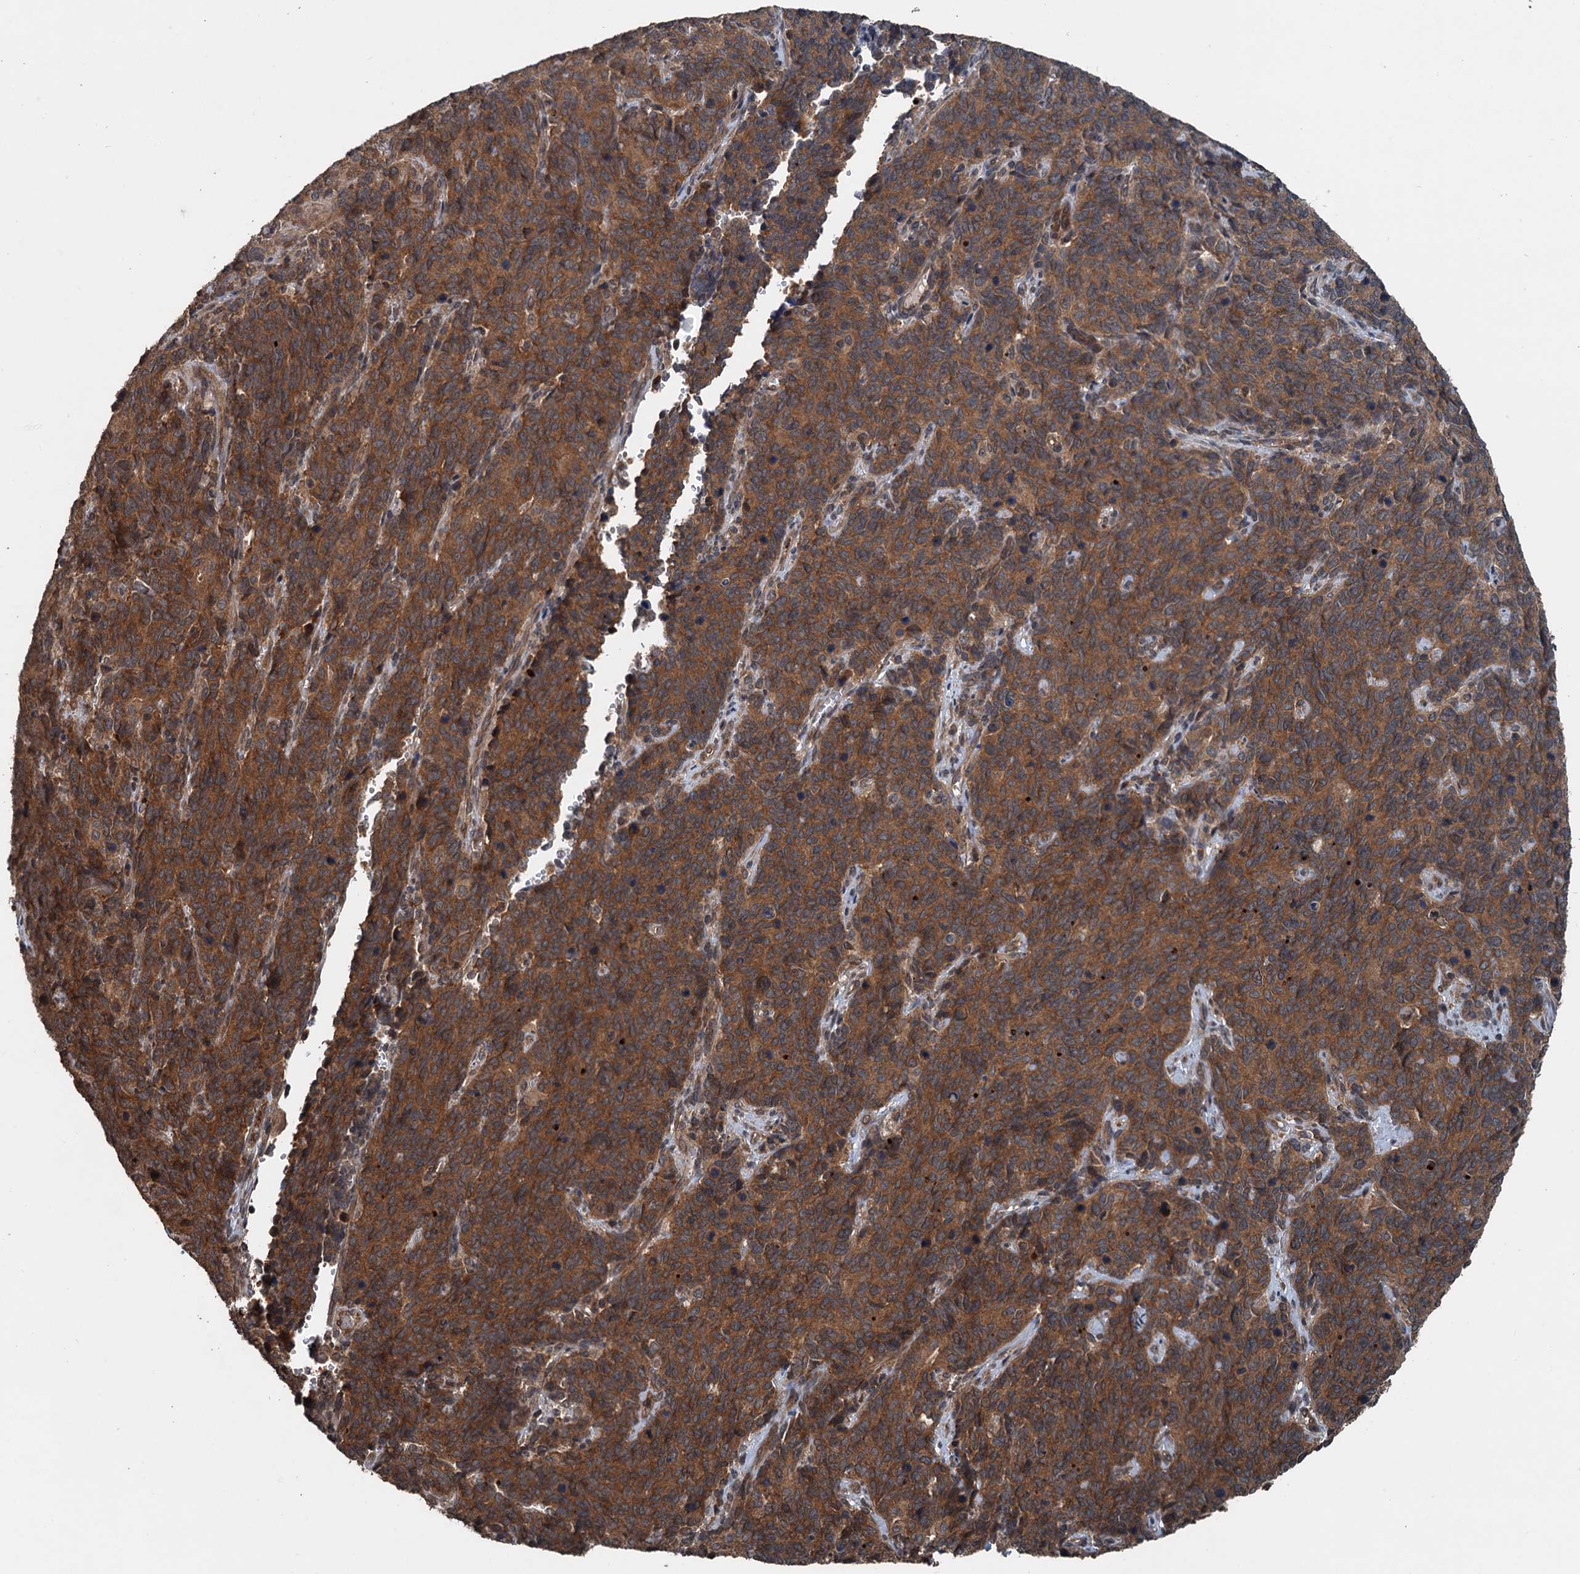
{"staining": {"intensity": "strong", "quantity": ">75%", "location": "cytoplasmic/membranous"}, "tissue": "cervical cancer", "cell_type": "Tumor cells", "image_type": "cancer", "snomed": [{"axis": "morphology", "description": "Squamous cell carcinoma, NOS"}, {"axis": "topography", "description": "Cervix"}], "caption": "Tumor cells reveal high levels of strong cytoplasmic/membranous staining in approximately >75% of cells in cervical squamous cell carcinoma.", "gene": "N4BP2L2", "patient": {"sex": "female", "age": 60}}